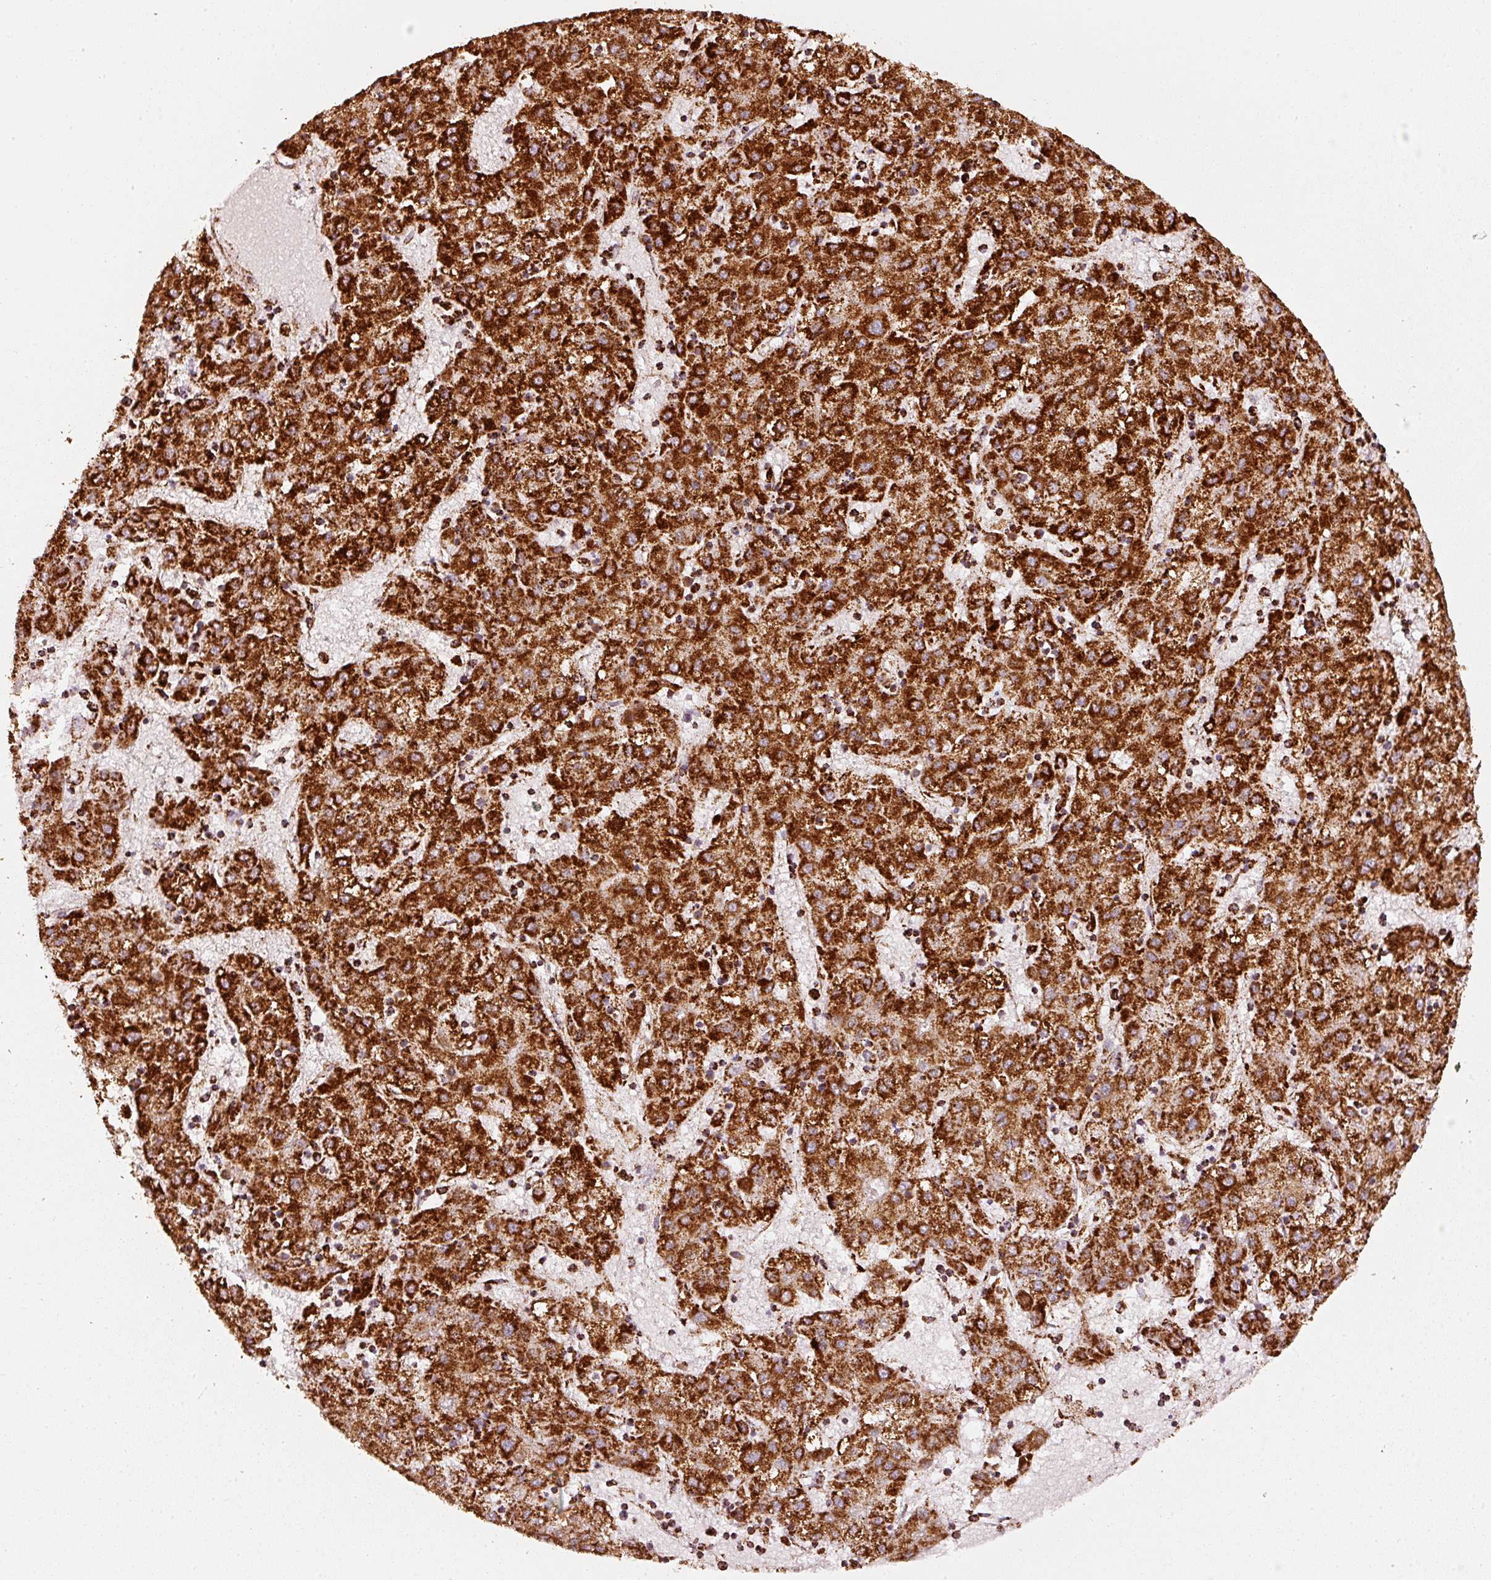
{"staining": {"intensity": "strong", "quantity": ">75%", "location": "cytoplasmic/membranous"}, "tissue": "liver cancer", "cell_type": "Tumor cells", "image_type": "cancer", "snomed": [{"axis": "morphology", "description": "Carcinoma, Hepatocellular, NOS"}, {"axis": "topography", "description": "Liver"}], "caption": "Liver cancer (hepatocellular carcinoma) stained with DAB (3,3'-diaminobenzidine) IHC shows high levels of strong cytoplasmic/membranous staining in approximately >75% of tumor cells. (DAB IHC with brightfield microscopy, high magnification).", "gene": "UQCRC1", "patient": {"sex": "male", "age": 72}}